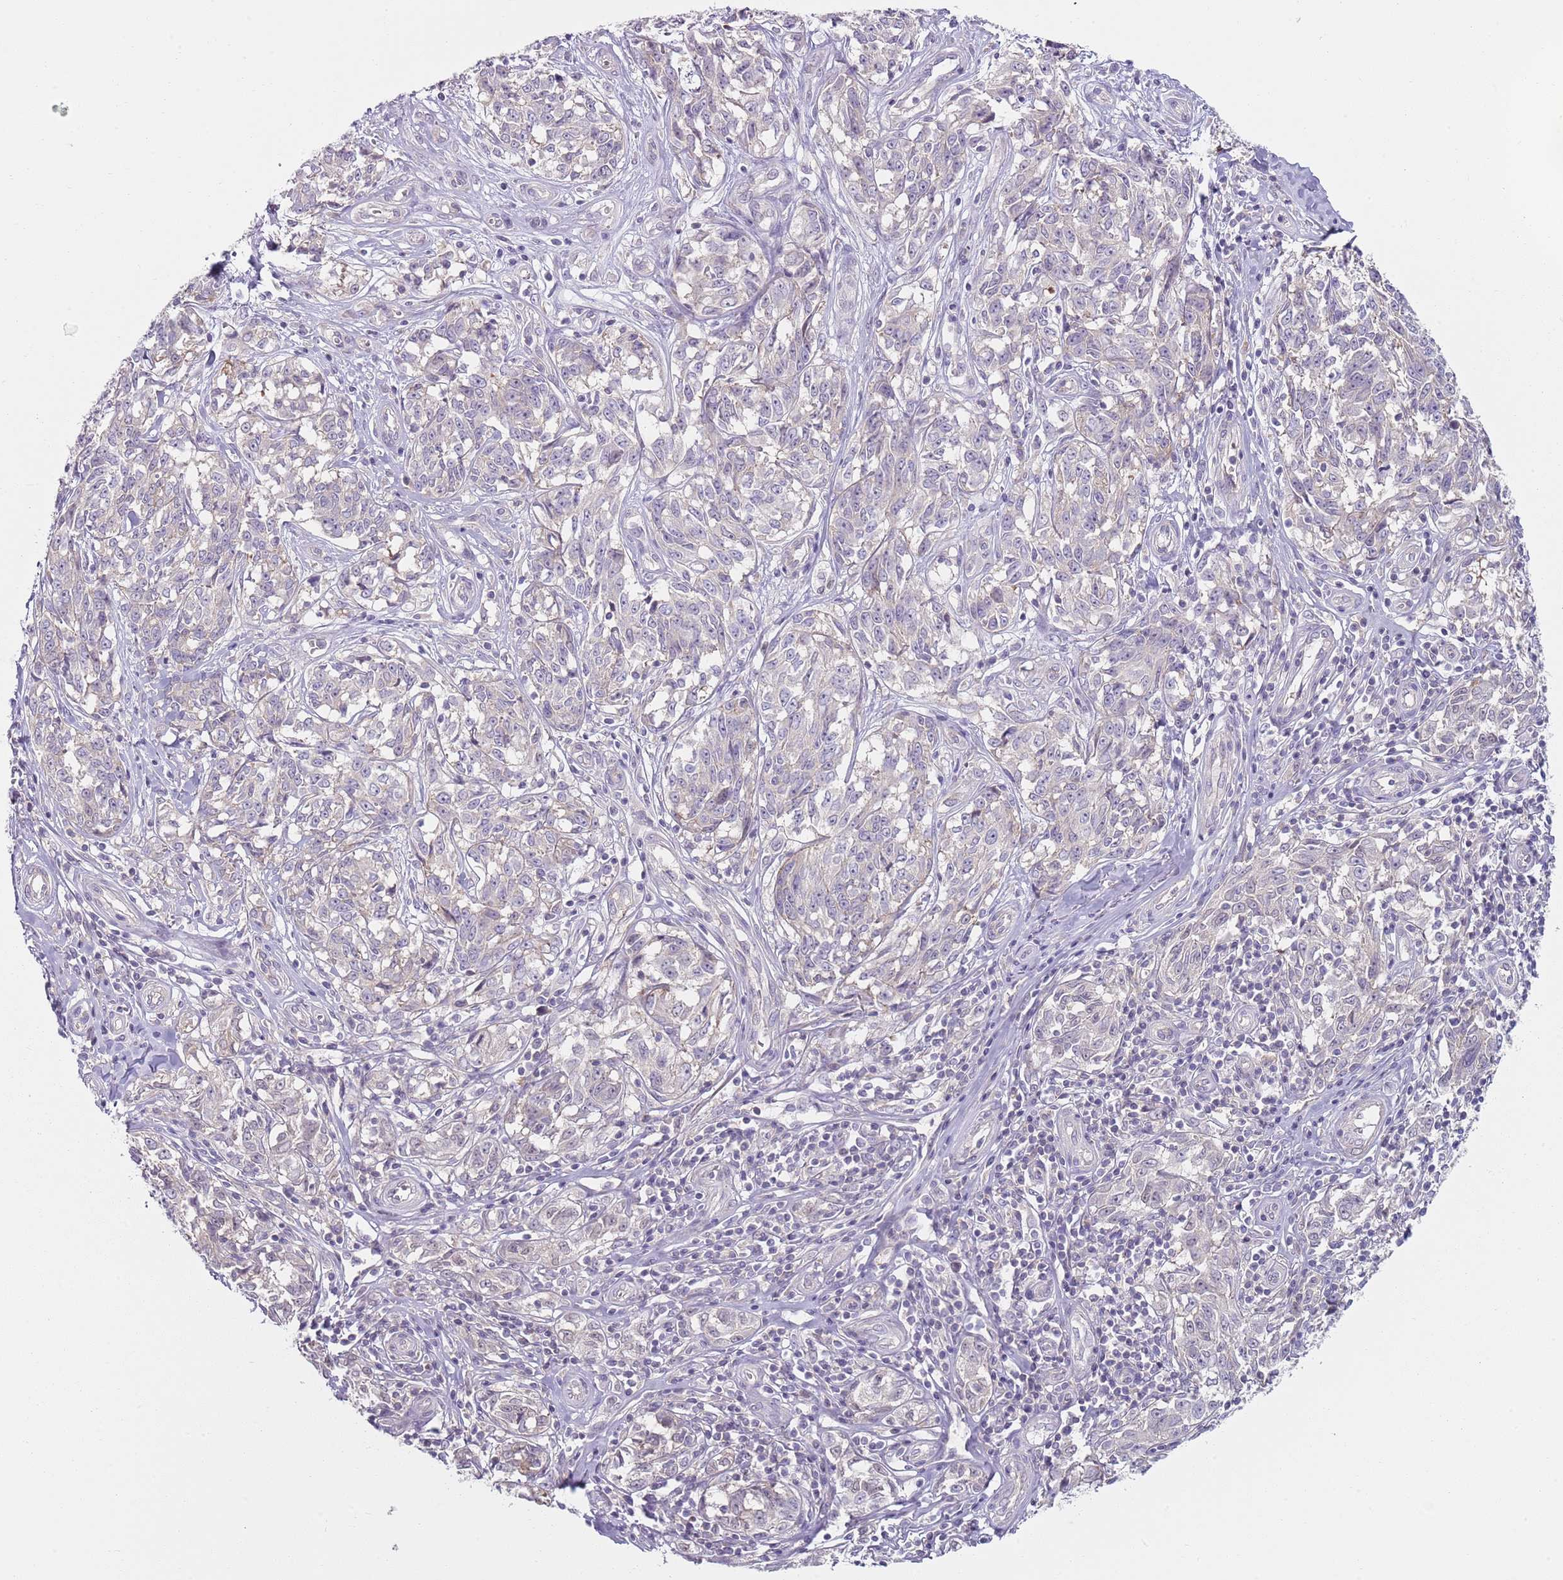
{"staining": {"intensity": "negative", "quantity": "none", "location": "none"}, "tissue": "melanoma", "cell_type": "Tumor cells", "image_type": "cancer", "snomed": [{"axis": "morphology", "description": "Normal tissue, NOS"}, {"axis": "morphology", "description": "Malignant melanoma, NOS"}, {"axis": "topography", "description": "Skin"}], "caption": "There is no significant expression in tumor cells of malignant melanoma.", "gene": "SLC26A6", "patient": {"sex": "female", "age": 64}}